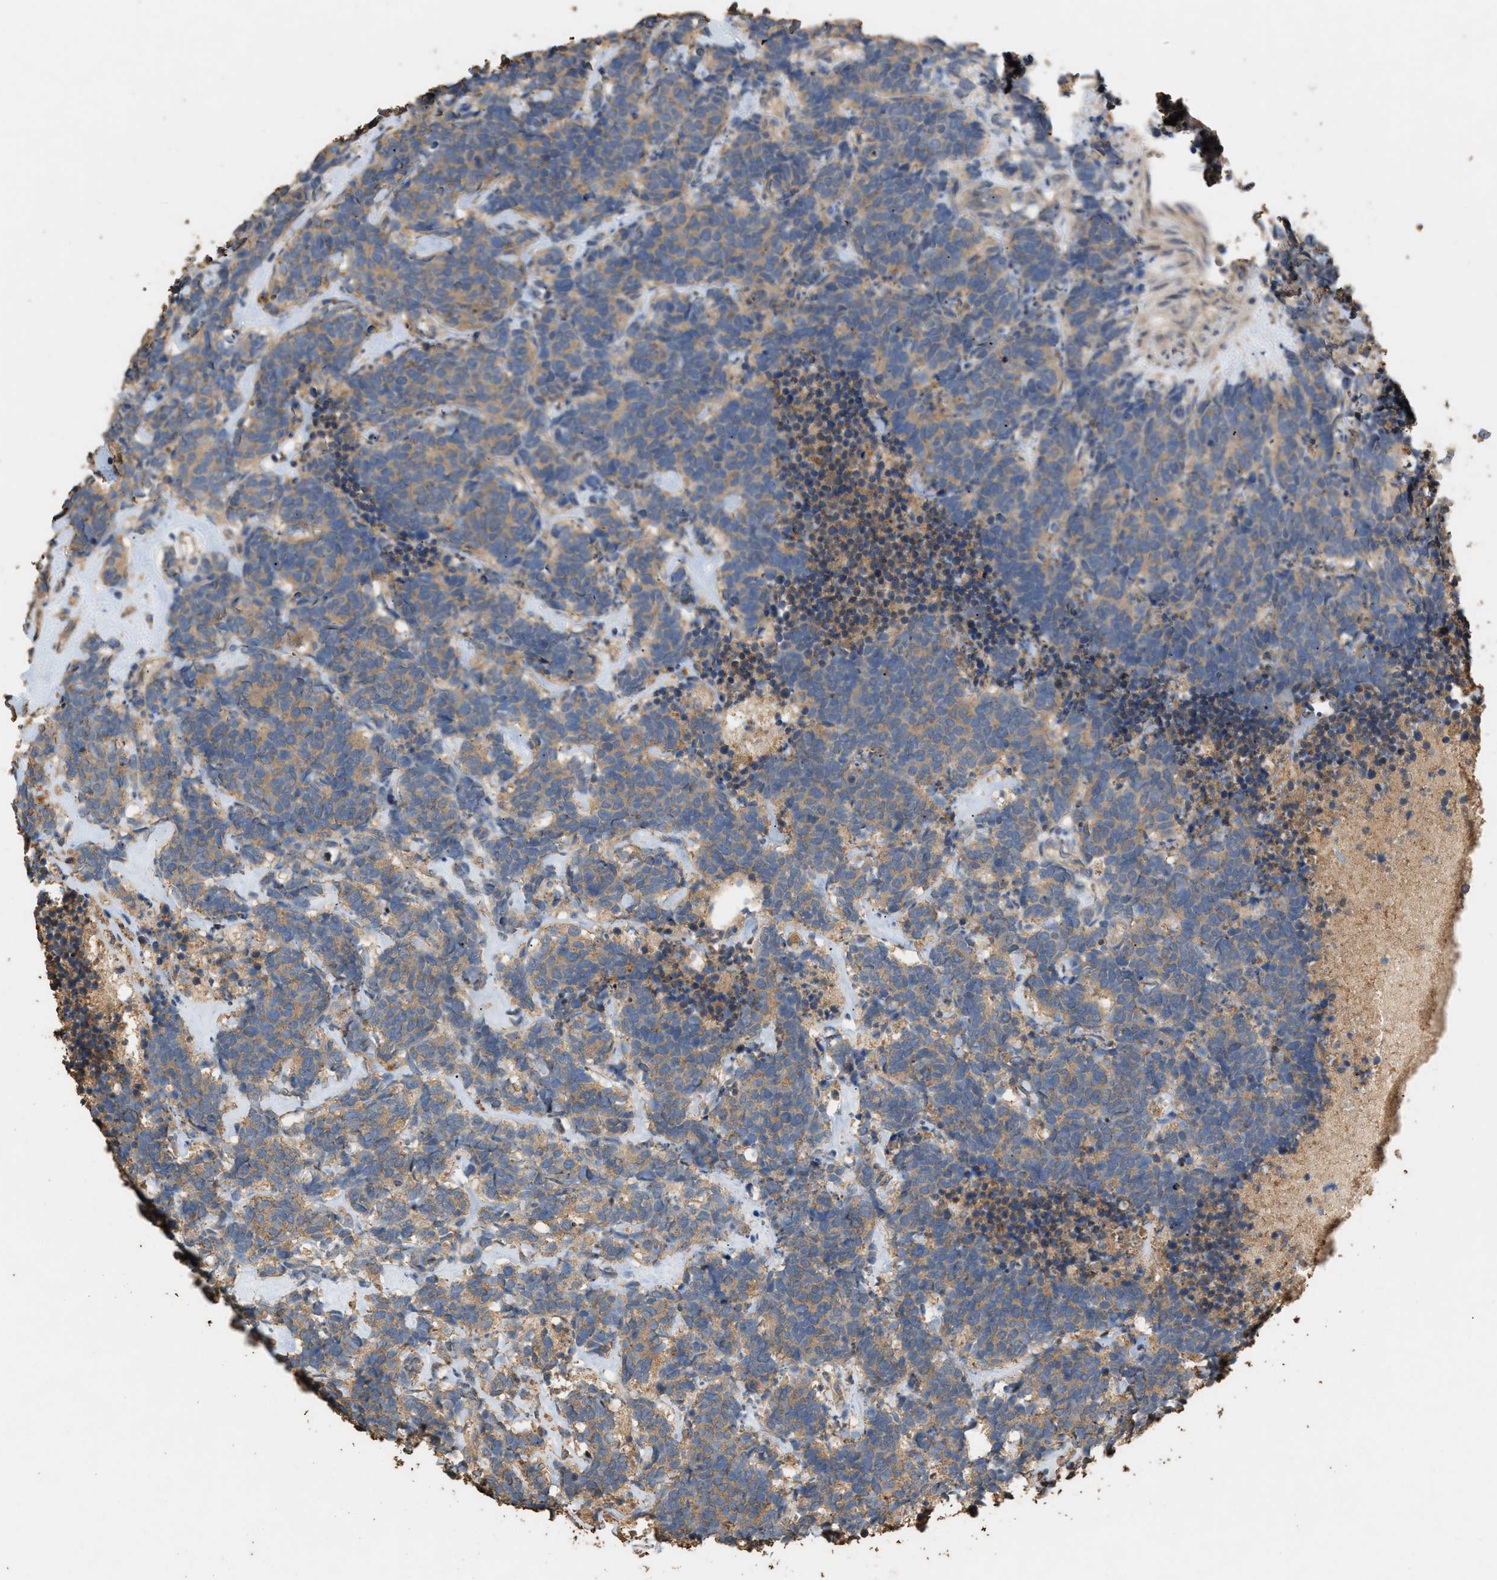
{"staining": {"intensity": "weak", "quantity": ">75%", "location": "cytoplasmic/membranous"}, "tissue": "carcinoid", "cell_type": "Tumor cells", "image_type": "cancer", "snomed": [{"axis": "morphology", "description": "Carcinoma, NOS"}, {"axis": "morphology", "description": "Carcinoid, malignant, NOS"}, {"axis": "topography", "description": "Urinary bladder"}], "caption": "Weak cytoplasmic/membranous protein positivity is identified in about >75% of tumor cells in carcinoma.", "gene": "DCAF7", "patient": {"sex": "male", "age": 57}}